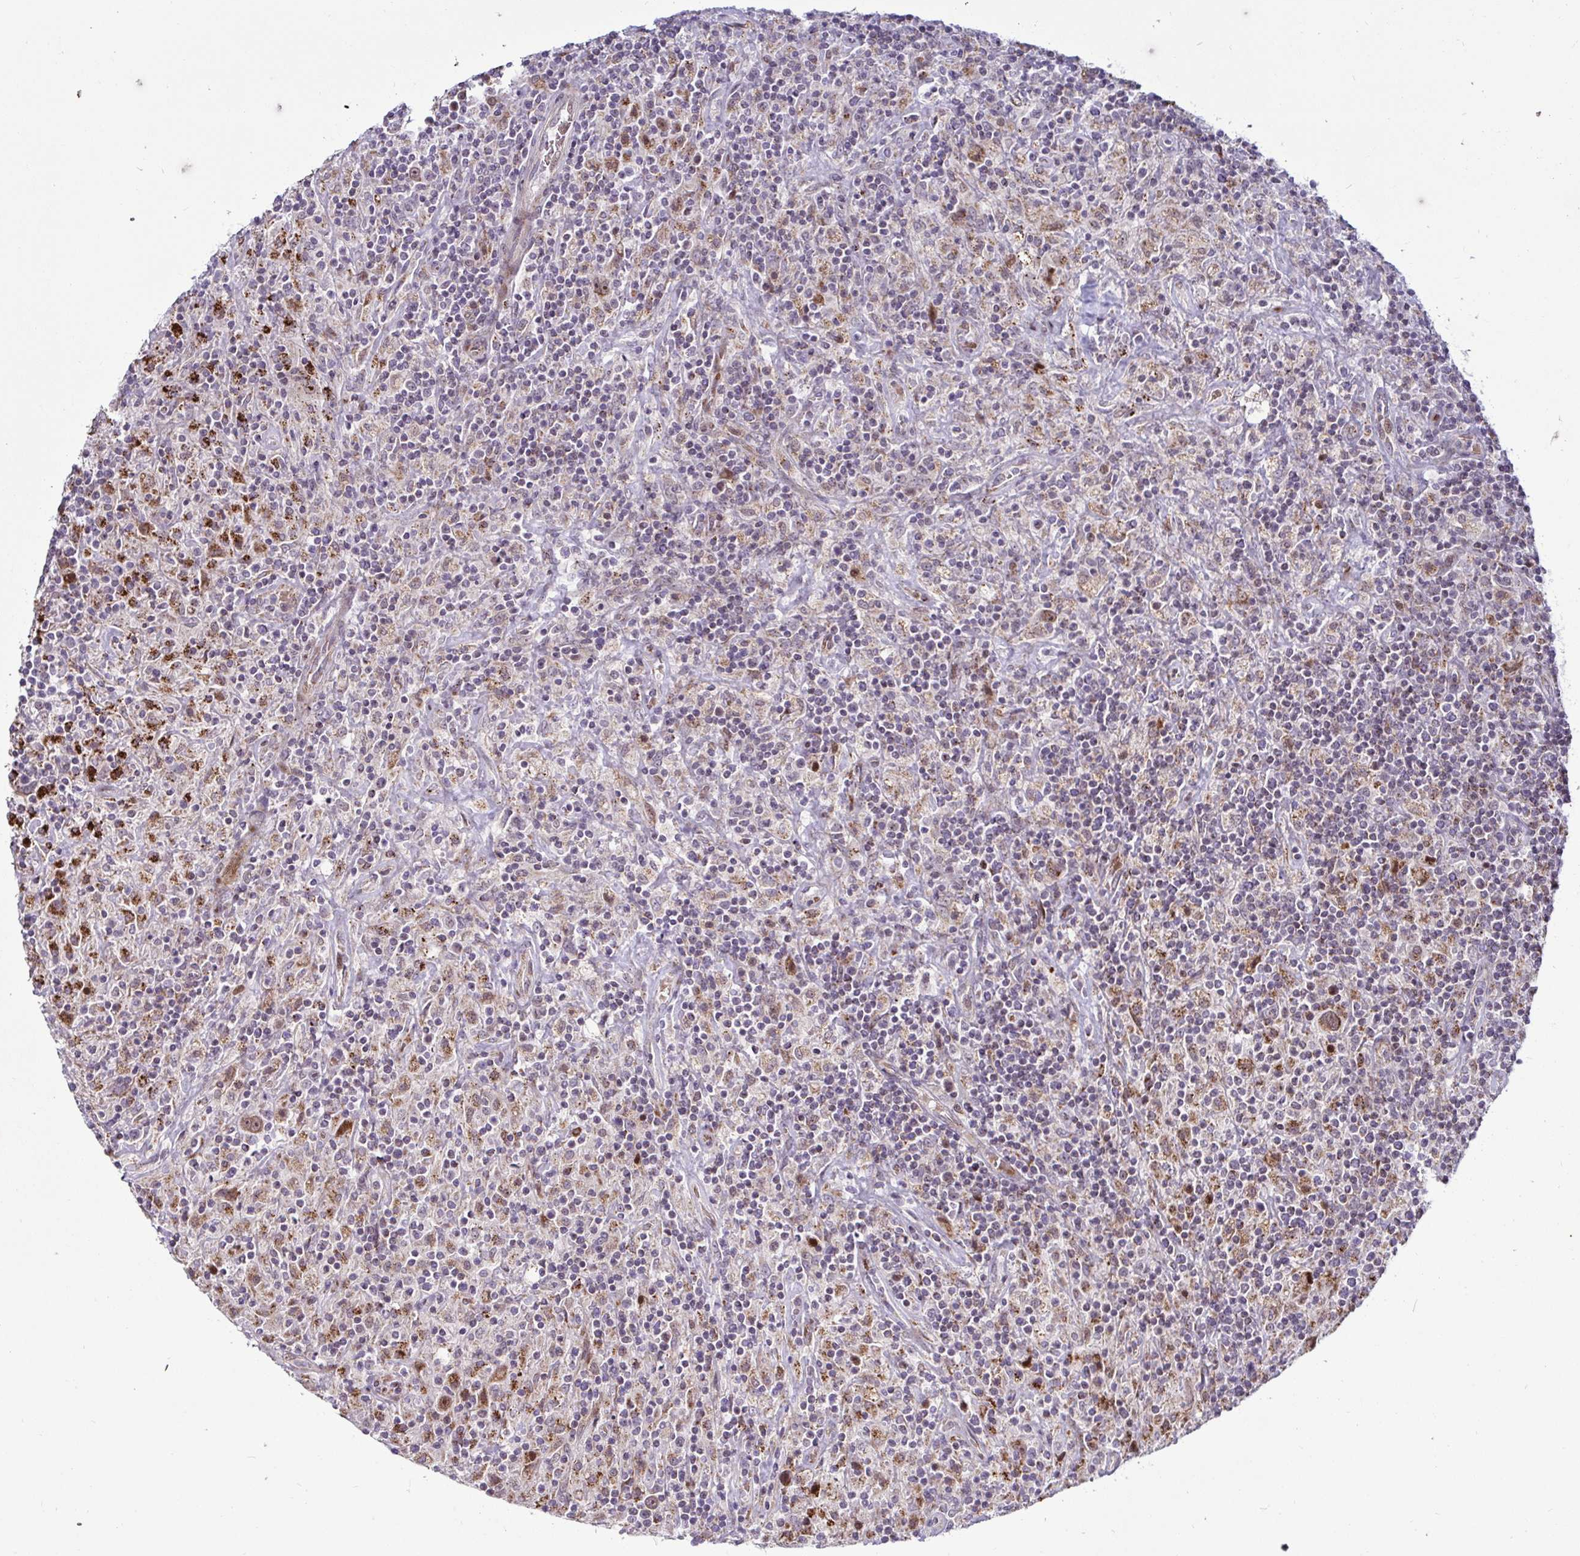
{"staining": {"intensity": "moderate", "quantity": ">75%", "location": "cytoplasmic/membranous,nuclear"}, "tissue": "lymphoma", "cell_type": "Tumor cells", "image_type": "cancer", "snomed": [{"axis": "morphology", "description": "Hodgkin's disease, NOS"}, {"axis": "topography", "description": "Lymph node"}], "caption": "The histopathology image demonstrates staining of lymphoma, revealing moderate cytoplasmic/membranous and nuclear protein positivity (brown color) within tumor cells. The staining was performed using DAB (3,3'-diaminobenzidine), with brown indicating positive protein expression. Nuclei are stained blue with hematoxylin.", "gene": "DZIP1", "patient": {"sex": "male", "age": 70}}